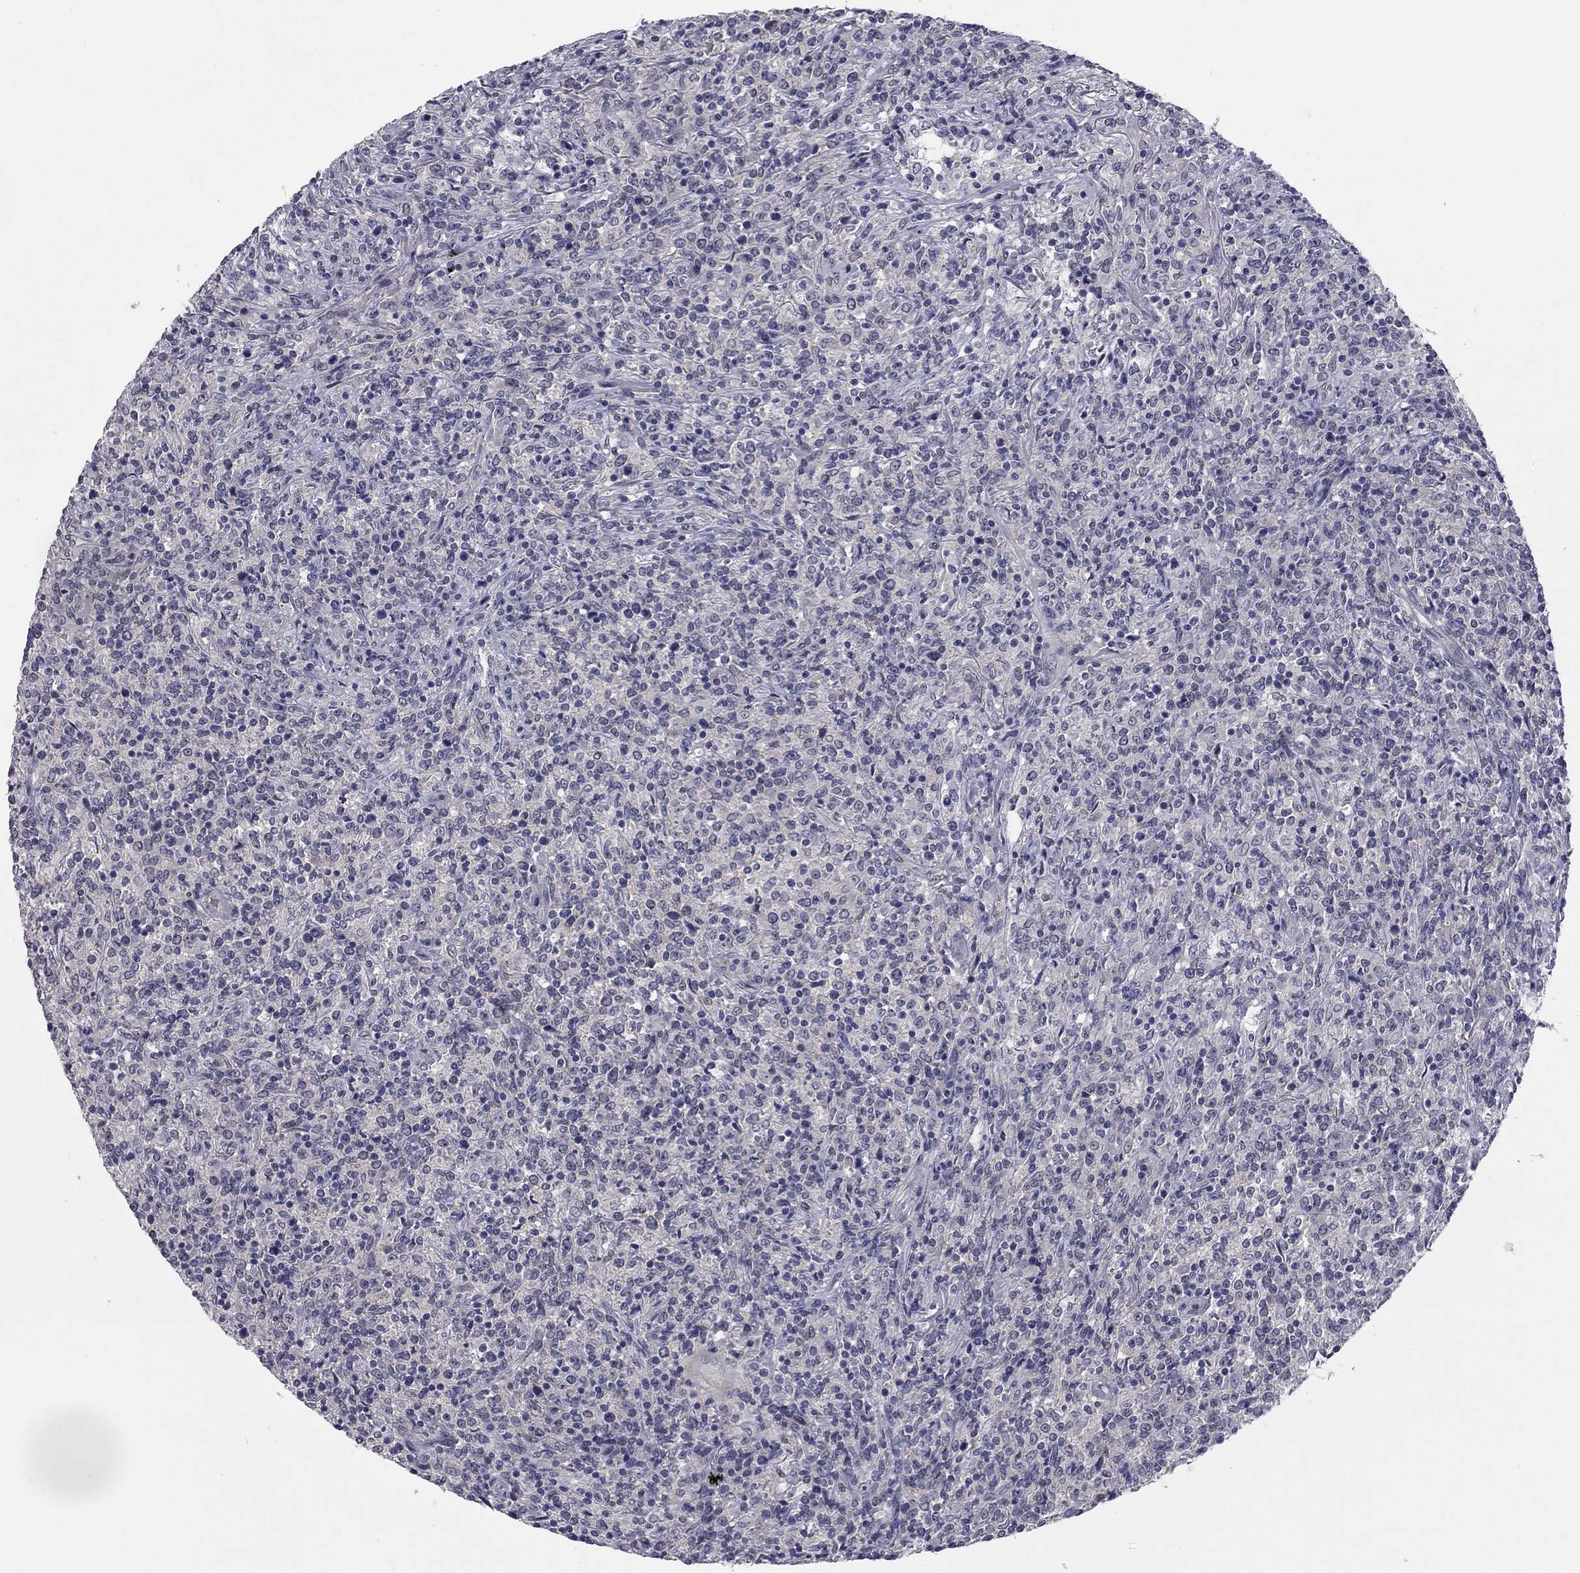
{"staining": {"intensity": "negative", "quantity": "none", "location": "none"}, "tissue": "lymphoma", "cell_type": "Tumor cells", "image_type": "cancer", "snomed": [{"axis": "morphology", "description": "Malignant lymphoma, non-Hodgkin's type, High grade"}, {"axis": "topography", "description": "Lung"}], "caption": "This is a micrograph of immunohistochemistry (IHC) staining of high-grade malignant lymphoma, non-Hodgkin's type, which shows no expression in tumor cells.", "gene": "SHOC2", "patient": {"sex": "male", "age": 79}}